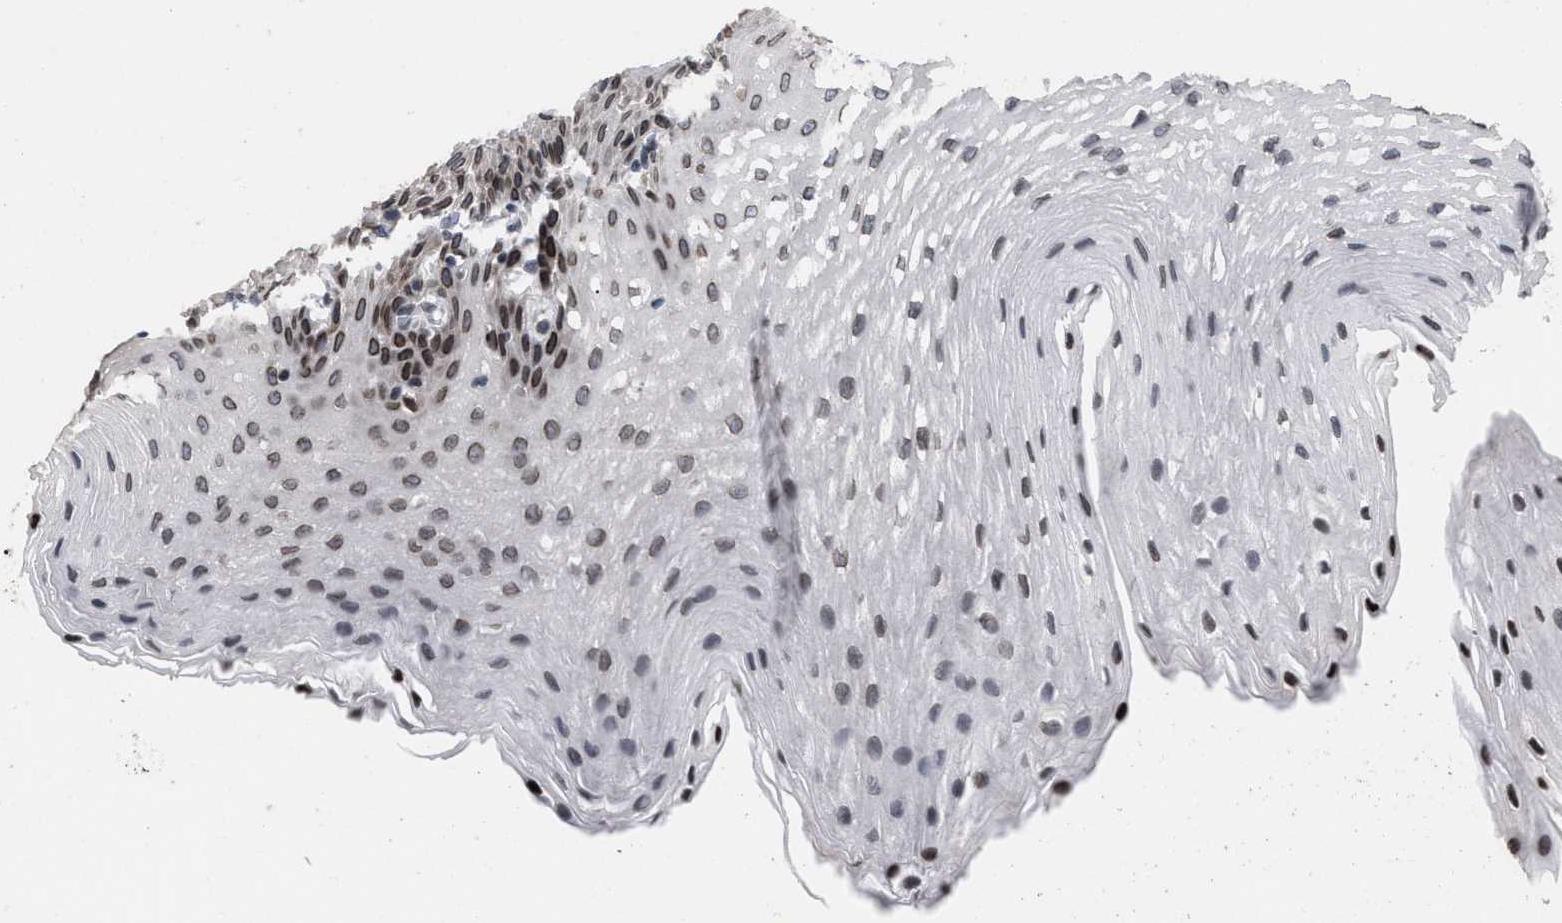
{"staining": {"intensity": "strong", "quantity": "<25%", "location": "cytoplasmic/membranous,nuclear"}, "tissue": "esophagus", "cell_type": "Squamous epithelial cells", "image_type": "normal", "snomed": [{"axis": "morphology", "description": "Normal tissue, NOS"}, {"axis": "topography", "description": "Esophagus"}], "caption": "An image showing strong cytoplasmic/membranous,nuclear positivity in about <25% of squamous epithelial cells in normal esophagus, as visualized by brown immunohistochemical staining.", "gene": "TPR", "patient": {"sex": "male", "age": 48}}